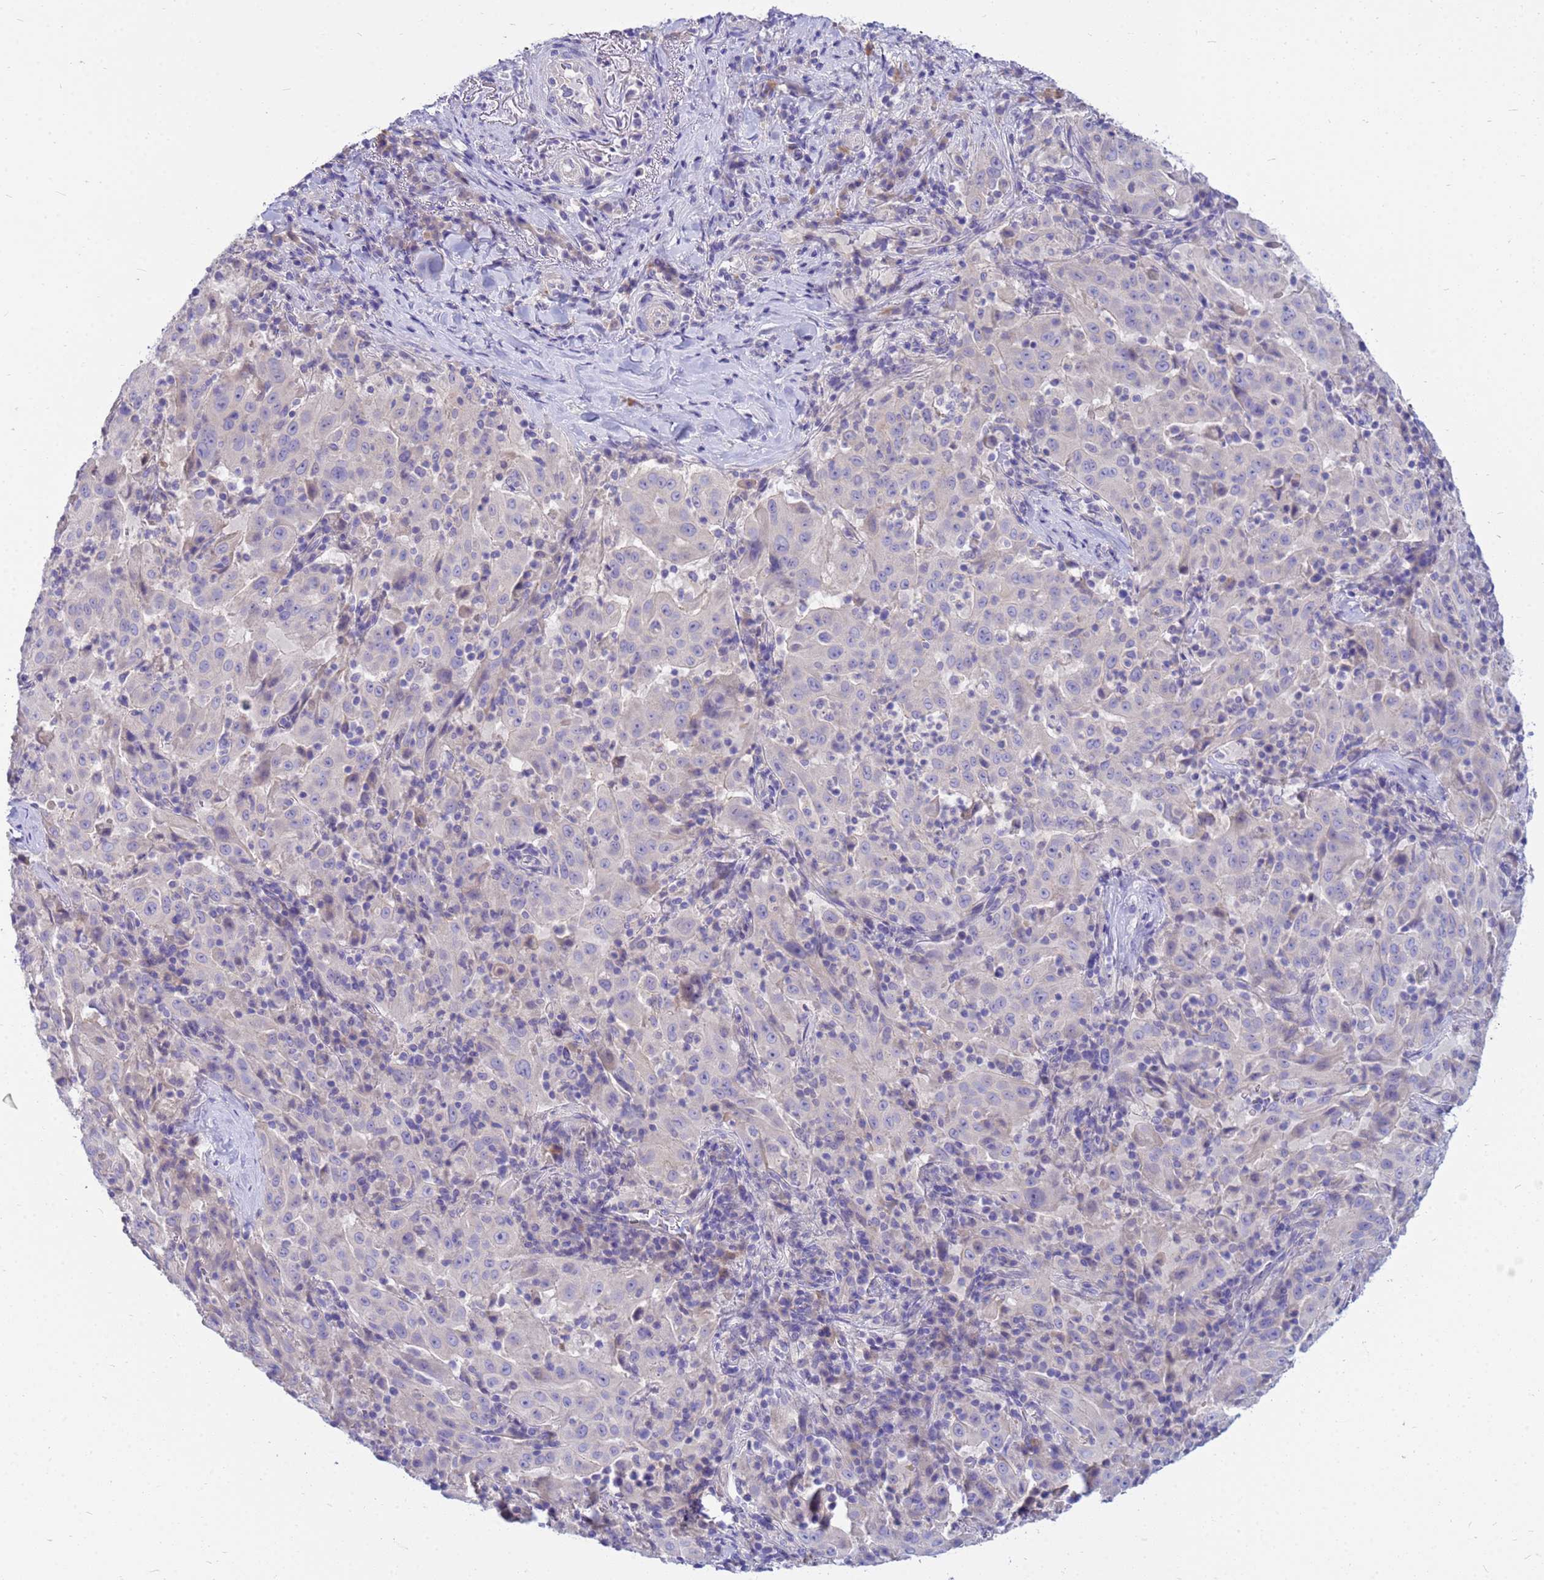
{"staining": {"intensity": "negative", "quantity": "none", "location": "none"}, "tissue": "pancreatic cancer", "cell_type": "Tumor cells", "image_type": "cancer", "snomed": [{"axis": "morphology", "description": "Adenocarcinoma, NOS"}, {"axis": "topography", "description": "Pancreas"}], "caption": "A histopathology image of pancreatic adenocarcinoma stained for a protein reveals no brown staining in tumor cells.", "gene": "DPRX", "patient": {"sex": "male", "age": 63}}